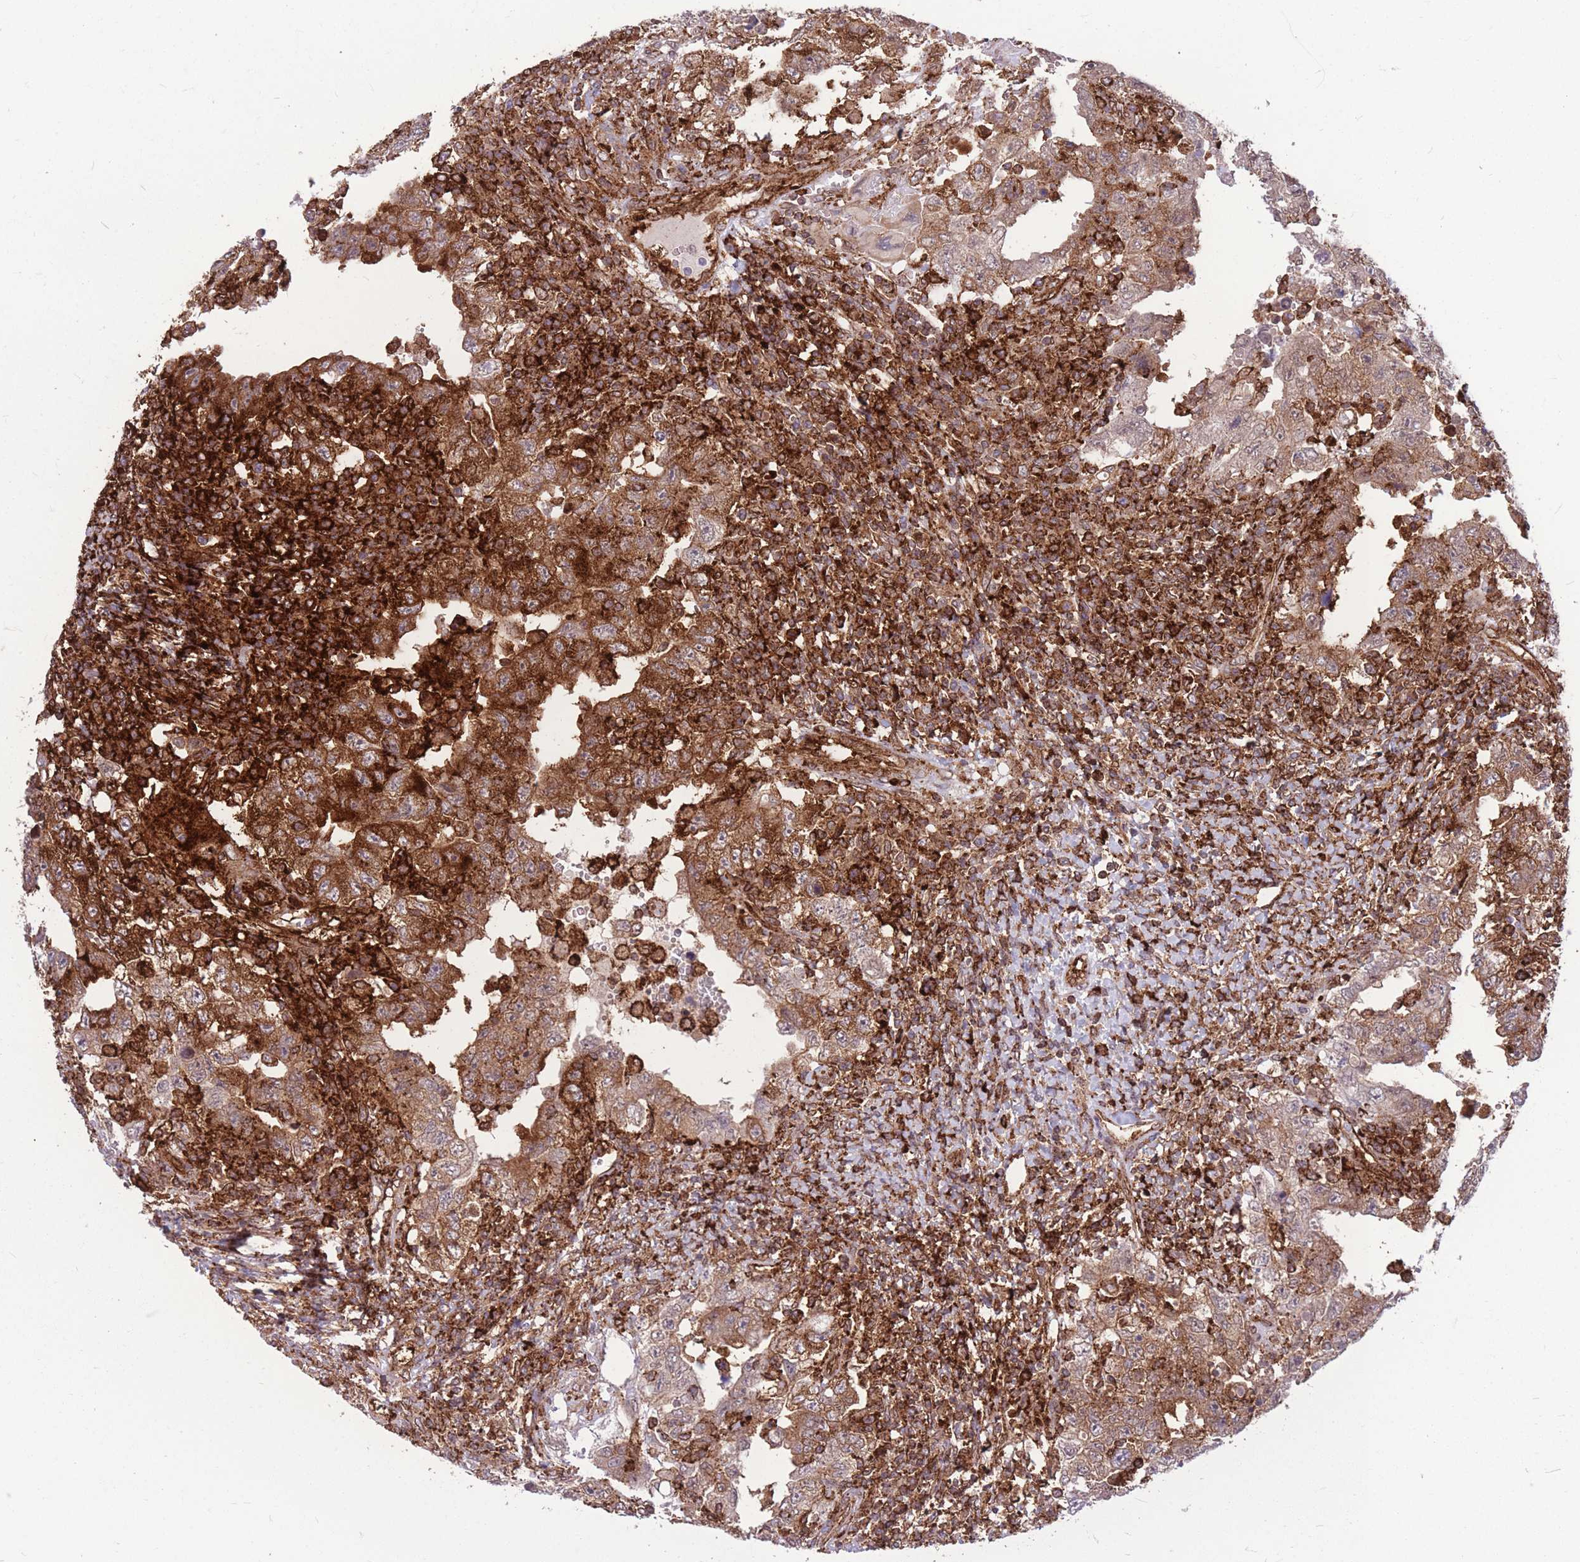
{"staining": {"intensity": "strong", "quantity": "25%-75%", "location": "cytoplasmic/membranous"}, "tissue": "testis cancer", "cell_type": "Tumor cells", "image_type": "cancer", "snomed": [{"axis": "morphology", "description": "Carcinoma, Embryonal, NOS"}, {"axis": "topography", "description": "Testis"}], "caption": "A high-resolution micrograph shows immunohistochemistry (IHC) staining of embryonal carcinoma (testis), which shows strong cytoplasmic/membranous staining in approximately 25%-75% of tumor cells.", "gene": "TCF20", "patient": {"sex": "male", "age": 26}}